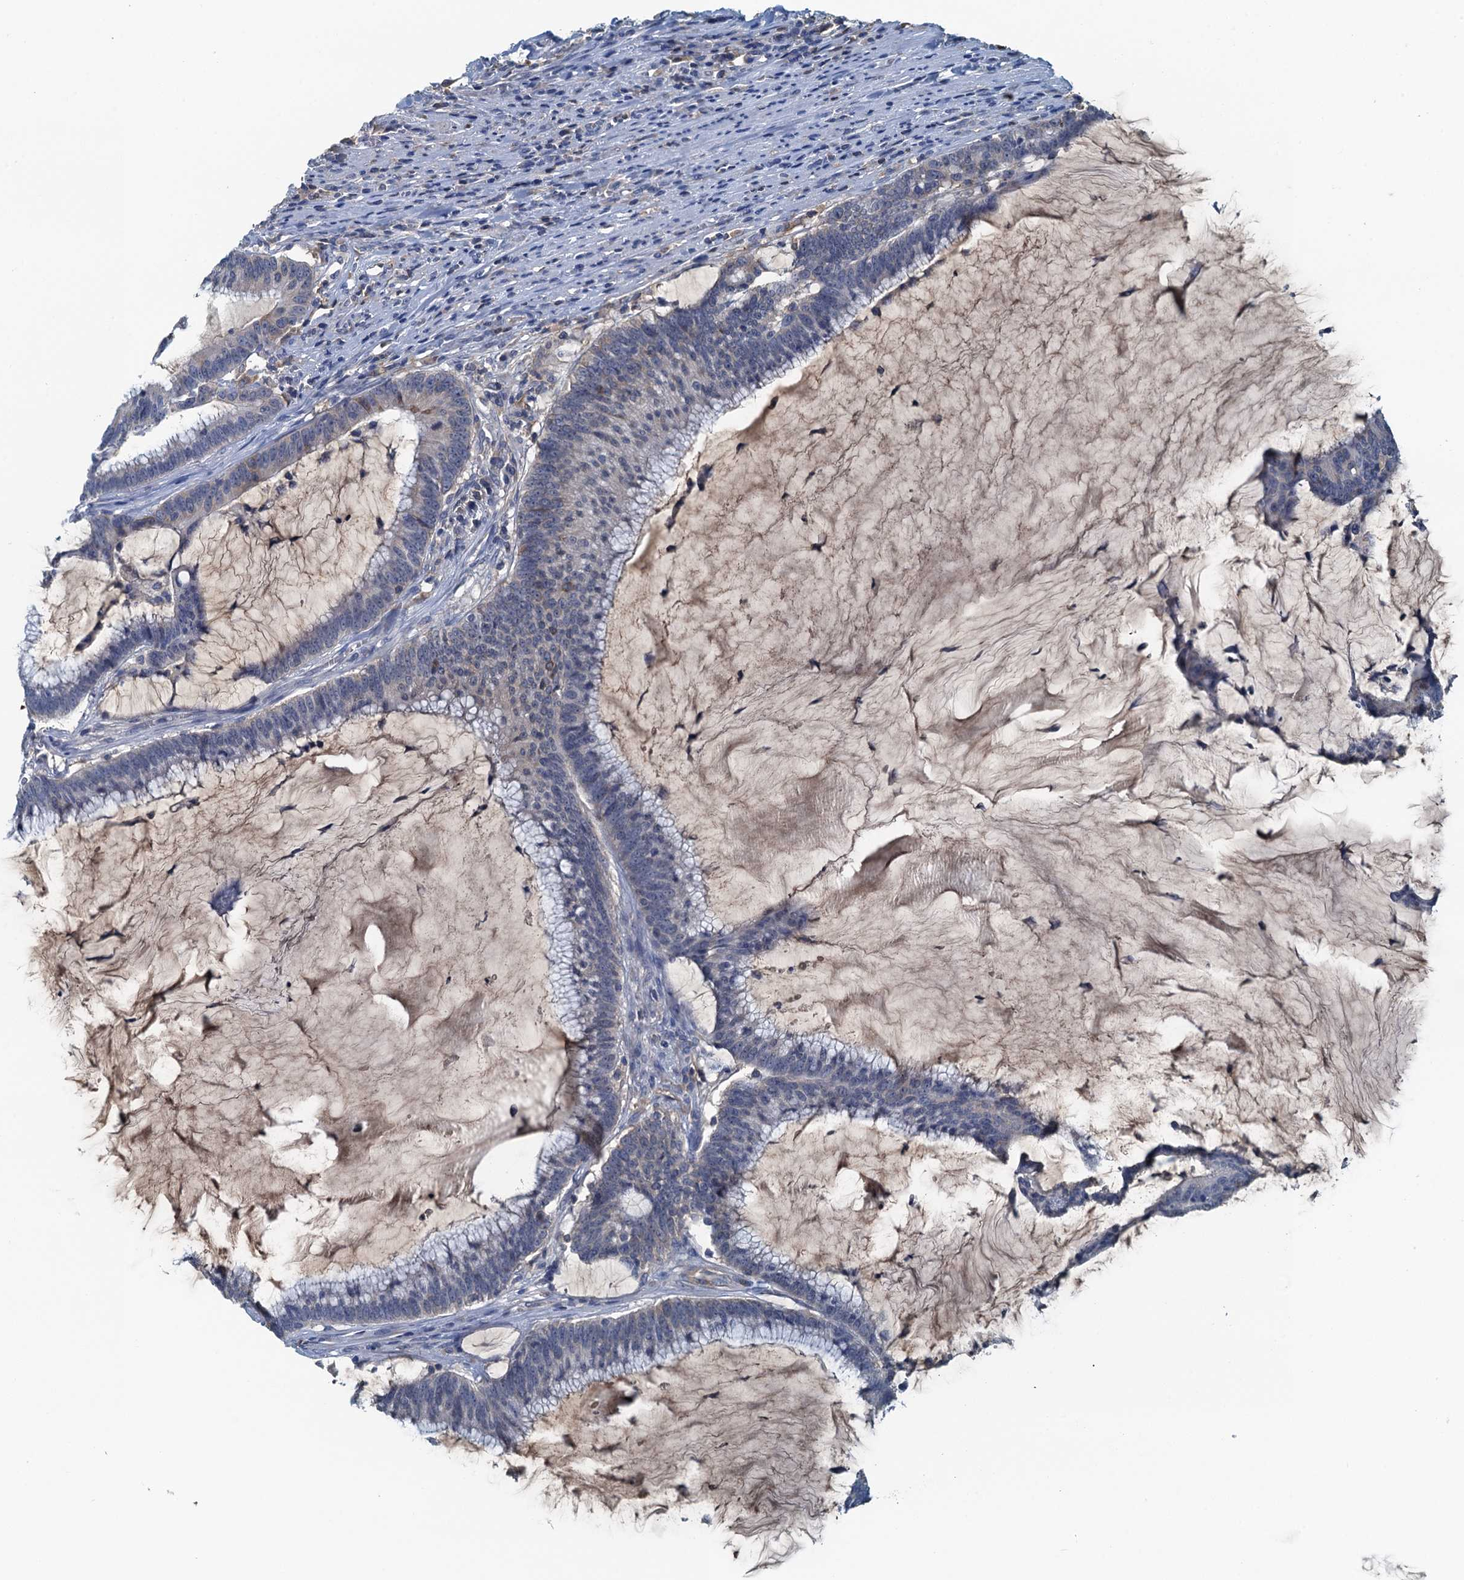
{"staining": {"intensity": "negative", "quantity": "none", "location": "none"}, "tissue": "colorectal cancer", "cell_type": "Tumor cells", "image_type": "cancer", "snomed": [{"axis": "morphology", "description": "Adenocarcinoma, NOS"}, {"axis": "topography", "description": "Rectum"}], "caption": "A photomicrograph of human adenocarcinoma (colorectal) is negative for staining in tumor cells.", "gene": "LSM14B", "patient": {"sex": "female", "age": 77}}